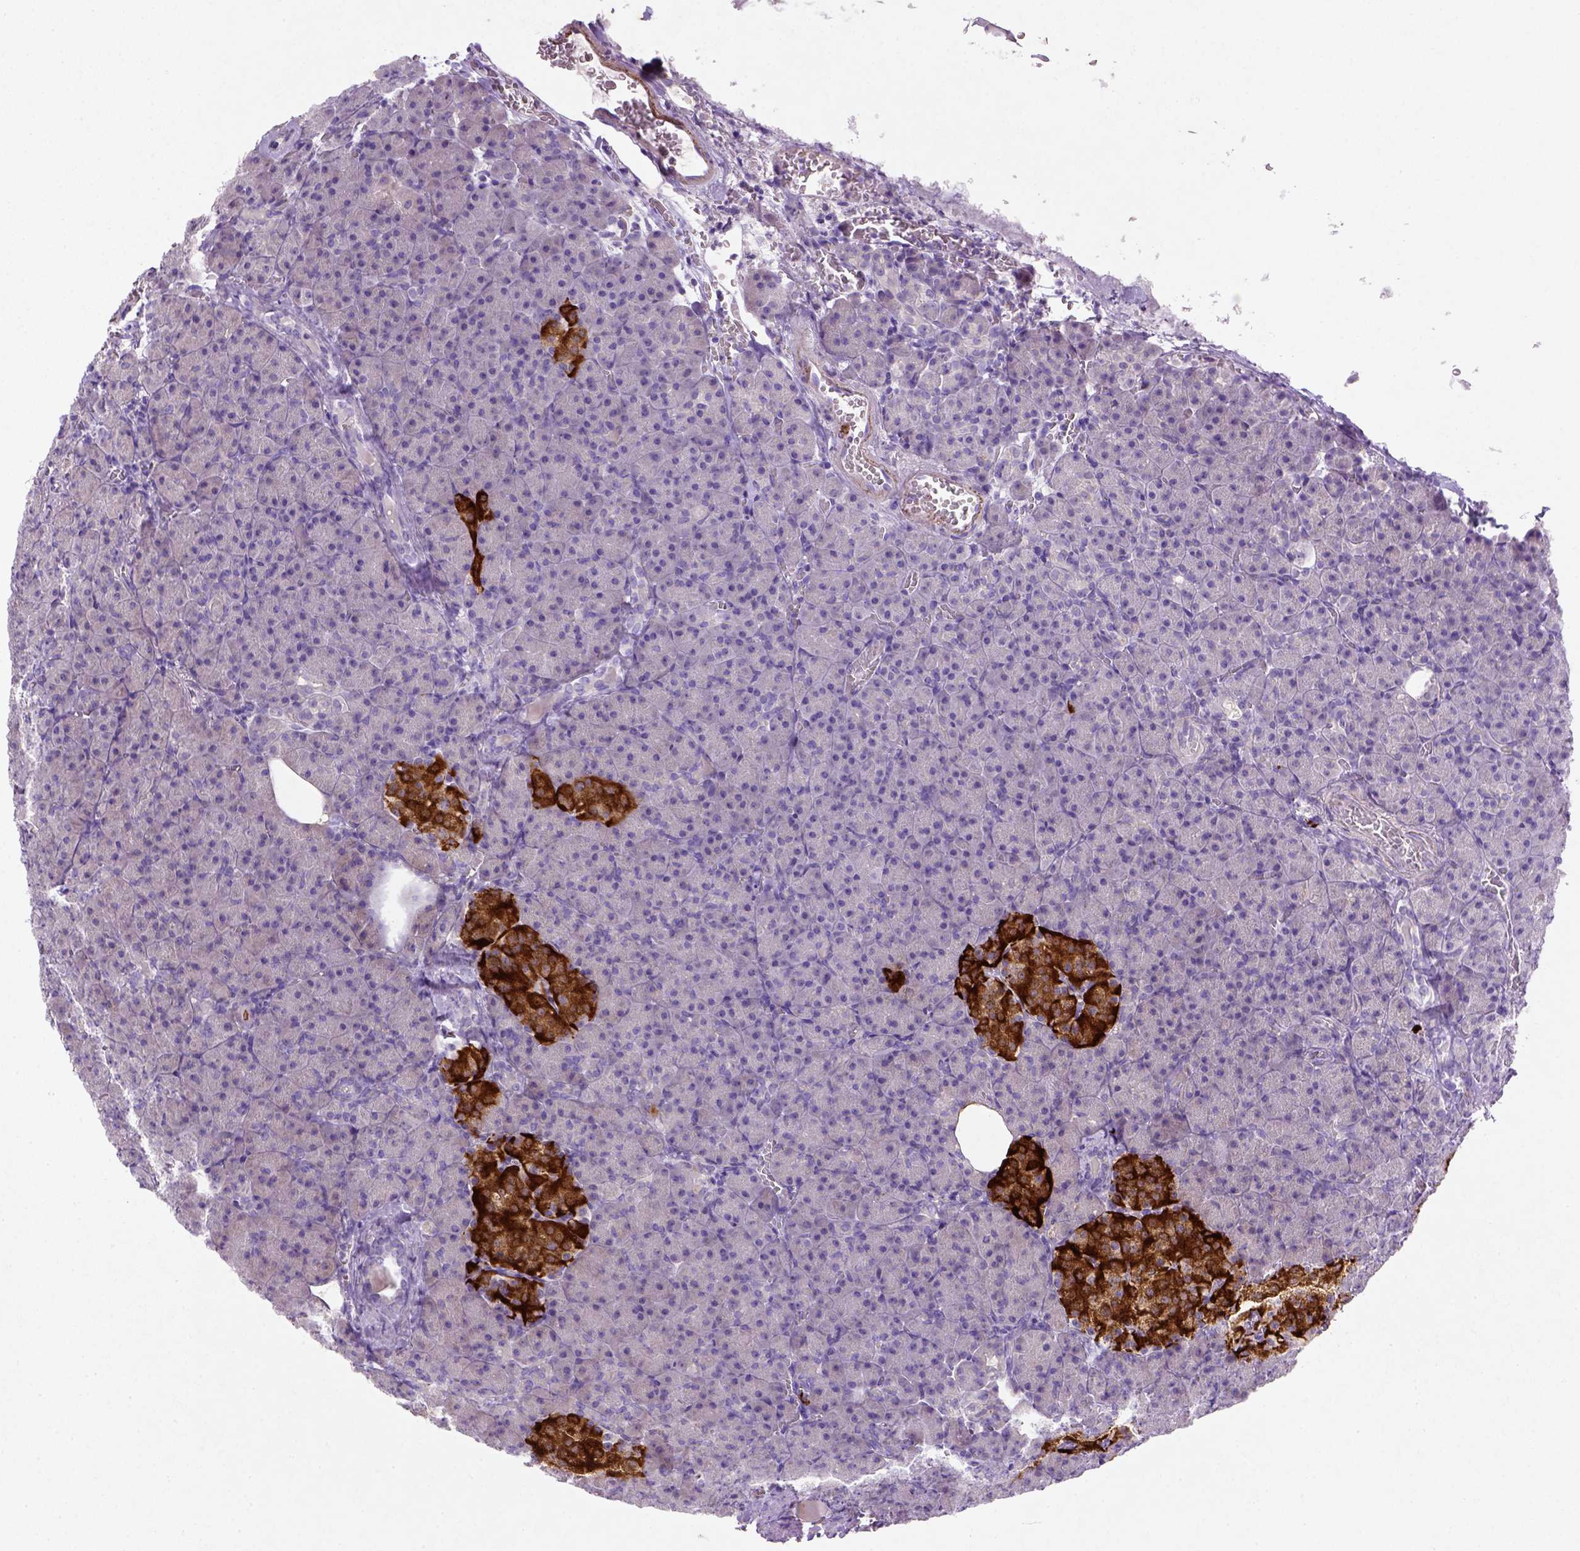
{"staining": {"intensity": "negative", "quantity": "none", "location": "none"}, "tissue": "pancreas", "cell_type": "Exocrine glandular cells", "image_type": "normal", "snomed": [{"axis": "morphology", "description": "Normal tissue, NOS"}, {"axis": "topography", "description": "Pancreas"}], "caption": "Photomicrograph shows no protein expression in exocrine glandular cells of unremarkable pancreas. The staining was performed using DAB to visualize the protein expression in brown, while the nuclei were stained in blue with hematoxylin (Magnification: 20x).", "gene": "NUDT2", "patient": {"sex": "female", "age": 74}}